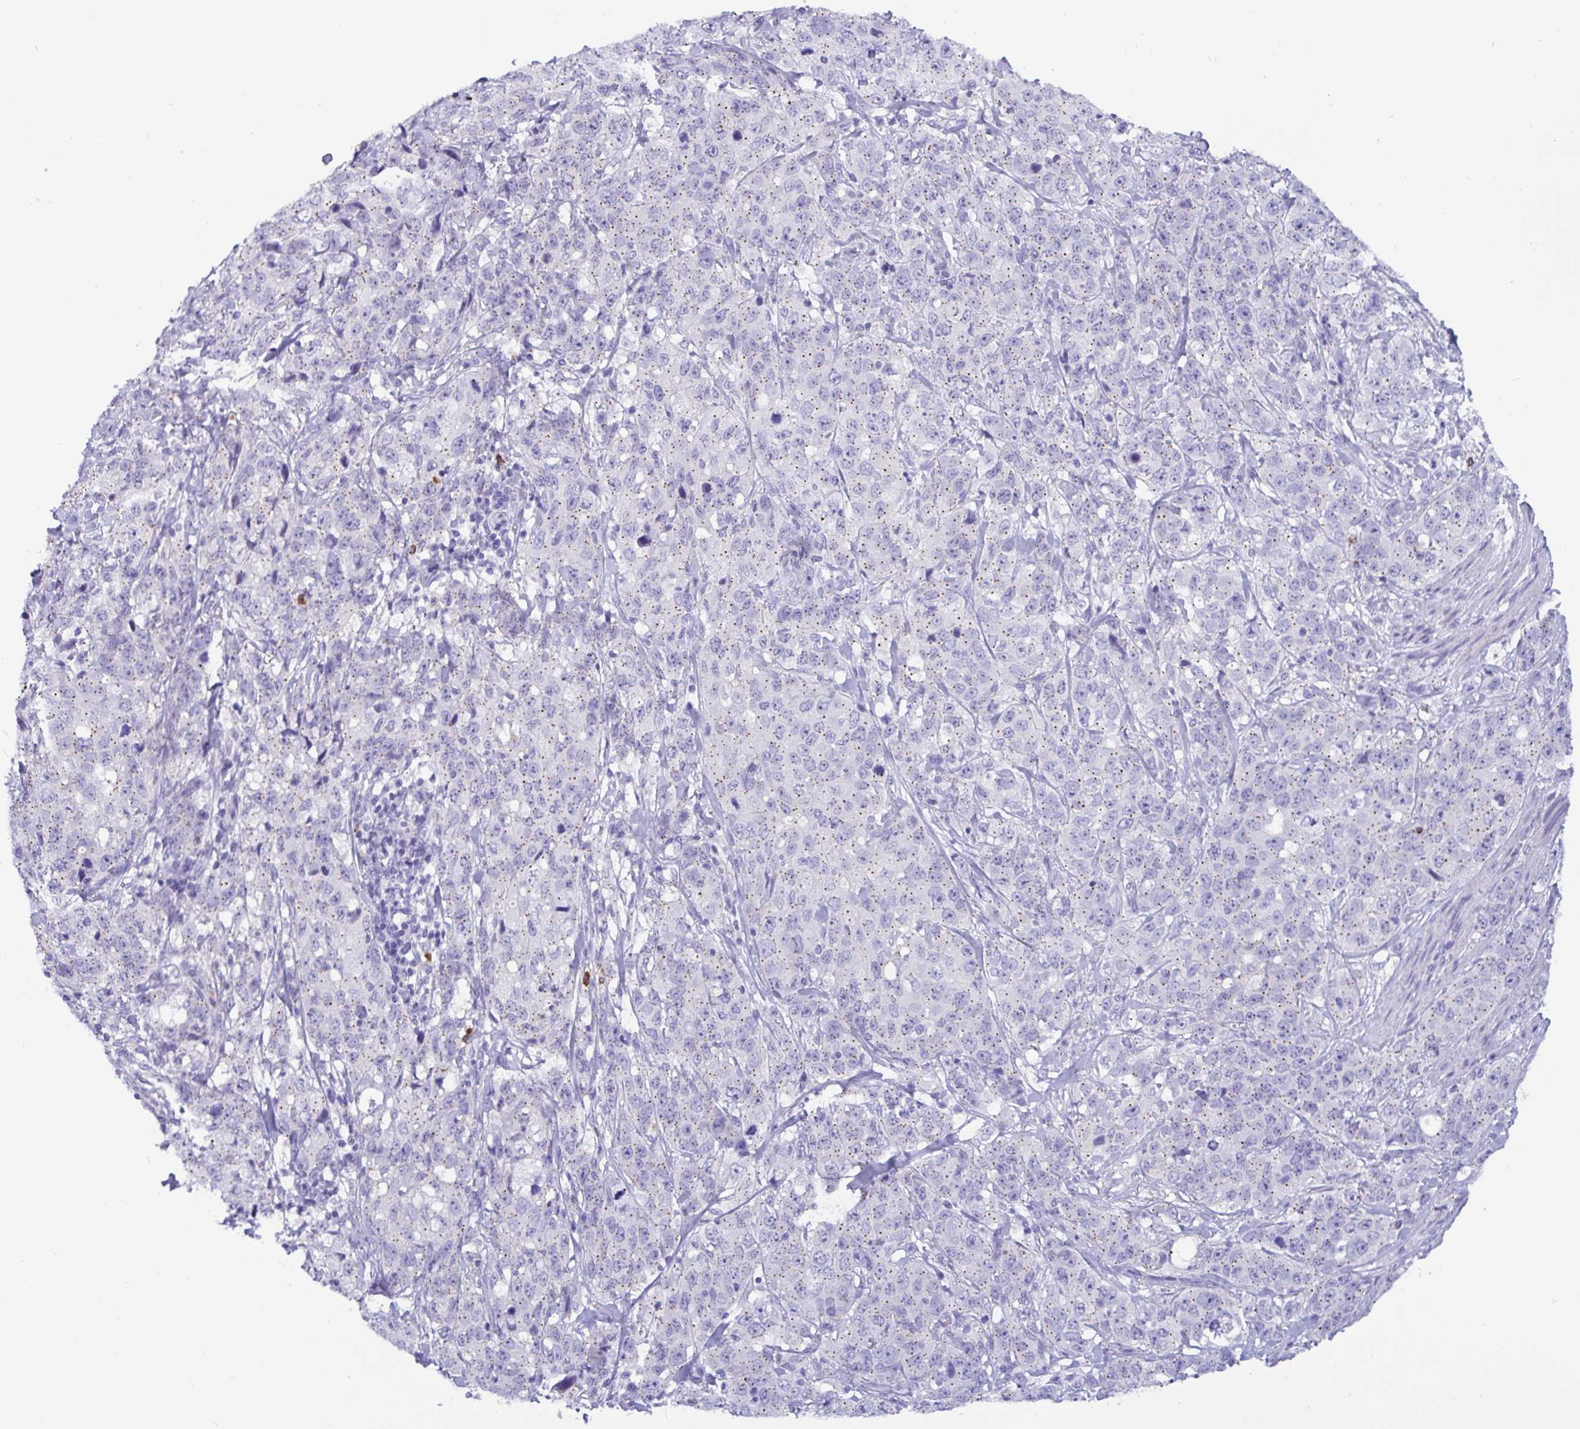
{"staining": {"intensity": "weak", "quantity": ">75%", "location": "cytoplasmic/membranous"}, "tissue": "stomach cancer", "cell_type": "Tumor cells", "image_type": "cancer", "snomed": [{"axis": "morphology", "description": "Adenocarcinoma, NOS"}, {"axis": "topography", "description": "Stomach"}], "caption": "Human stomach cancer (adenocarcinoma) stained for a protein (brown) displays weak cytoplasmic/membranous positive staining in about >75% of tumor cells.", "gene": "RNASE3", "patient": {"sex": "male", "age": 48}}